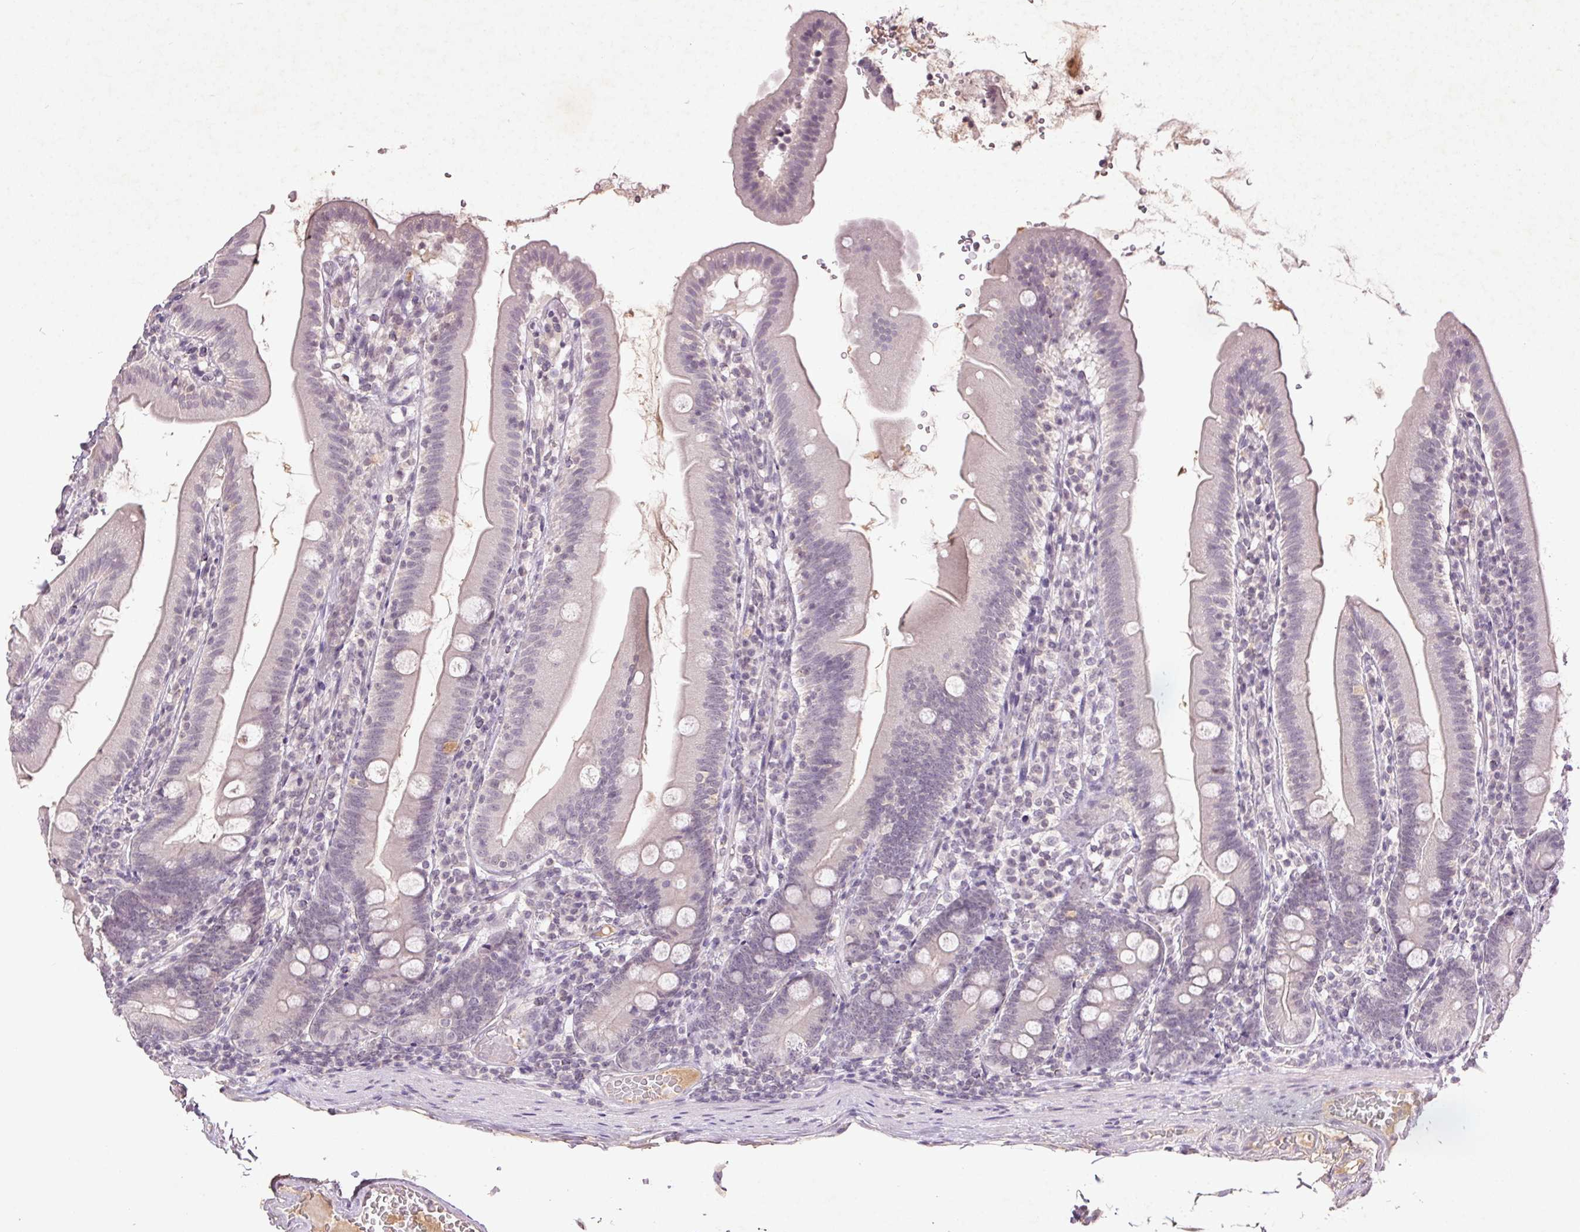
{"staining": {"intensity": "negative", "quantity": "none", "location": "none"}, "tissue": "duodenum", "cell_type": "Glandular cells", "image_type": "normal", "snomed": [{"axis": "morphology", "description": "Normal tissue, NOS"}, {"axis": "topography", "description": "Duodenum"}], "caption": "Human duodenum stained for a protein using immunohistochemistry (IHC) reveals no positivity in glandular cells.", "gene": "FAM168B", "patient": {"sex": "female", "age": 67}}